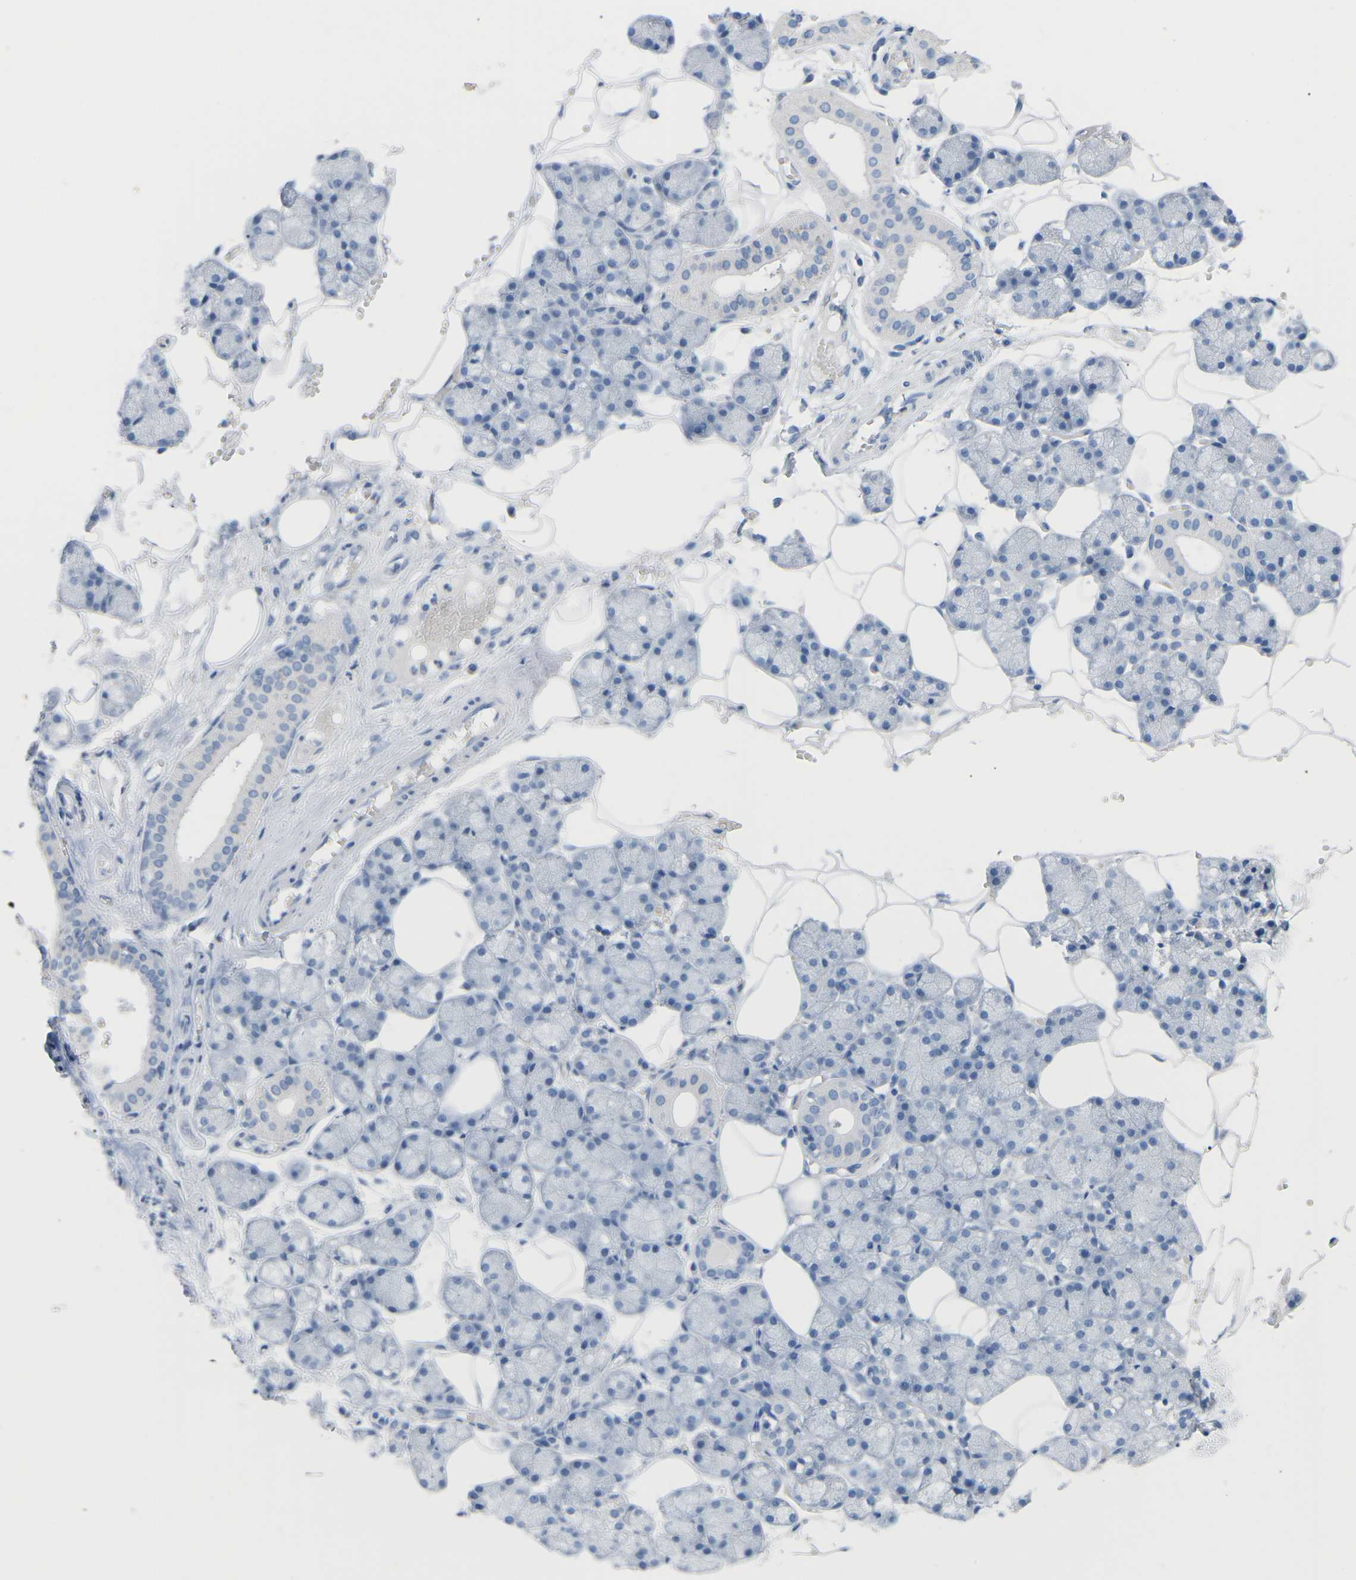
{"staining": {"intensity": "negative", "quantity": "none", "location": "none"}, "tissue": "salivary gland", "cell_type": "Glandular cells", "image_type": "normal", "snomed": [{"axis": "morphology", "description": "Normal tissue, NOS"}, {"axis": "topography", "description": "Salivary gland"}], "caption": "Protein analysis of unremarkable salivary gland displays no significant expression in glandular cells. The staining was performed using DAB to visualize the protein expression in brown, while the nuclei were stained in blue with hematoxylin (Magnification: 20x).", "gene": "HBG2", "patient": {"sex": "male", "age": 62}}